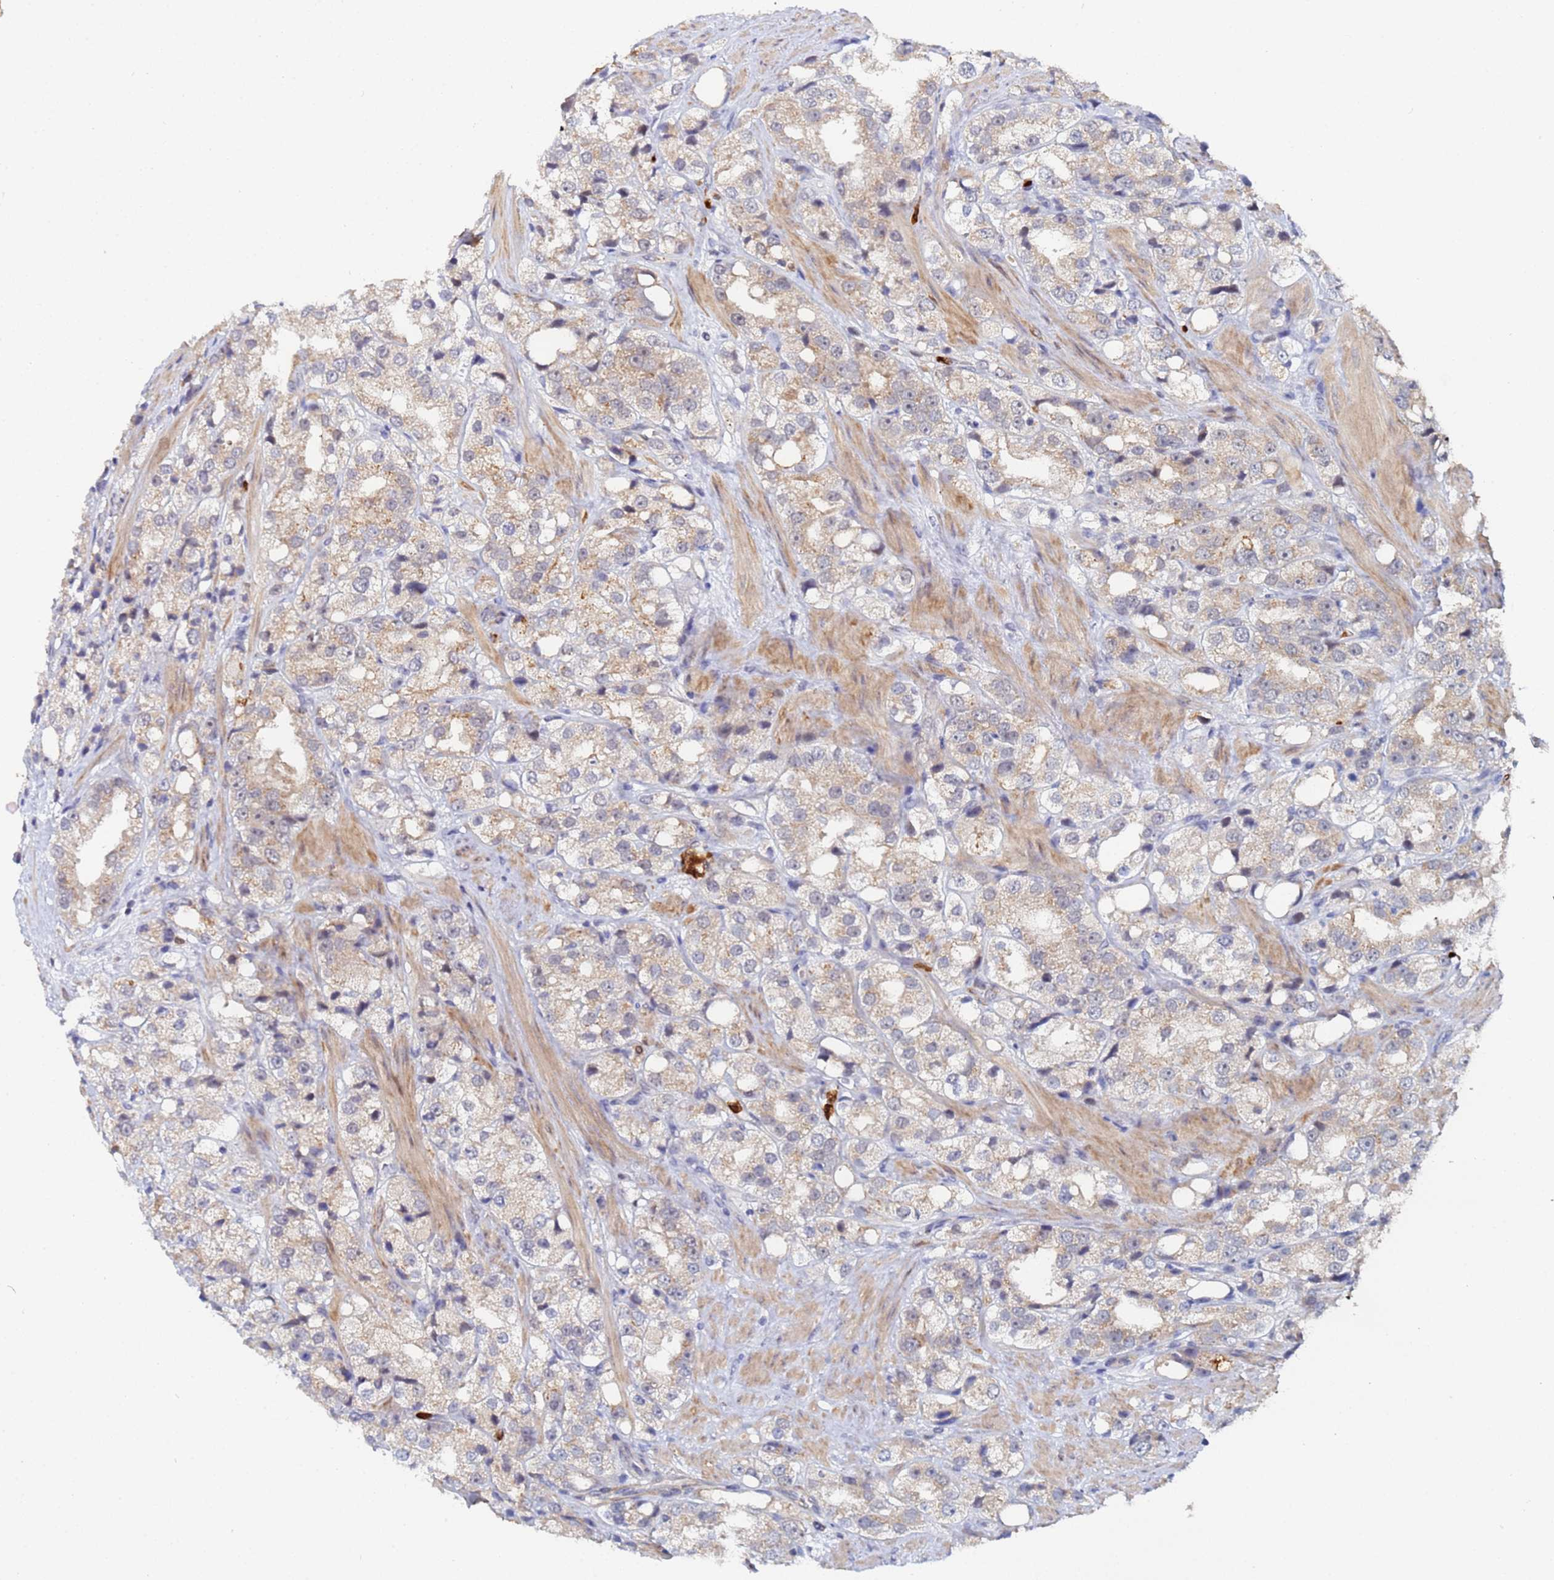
{"staining": {"intensity": "moderate", "quantity": ">75%", "location": "cytoplasmic/membranous"}, "tissue": "prostate cancer", "cell_type": "Tumor cells", "image_type": "cancer", "snomed": [{"axis": "morphology", "description": "Adenocarcinoma, NOS"}, {"axis": "topography", "description": "Prostate"}], "caption": "Prostate cancer was stained to show a protein in brown. There is medium levels of moderate cytoplasmic/membranous staining in approximately >75% of tumor cells.", "gene": "MTCL1", "patient": {"sex": "male", "age": 79}}